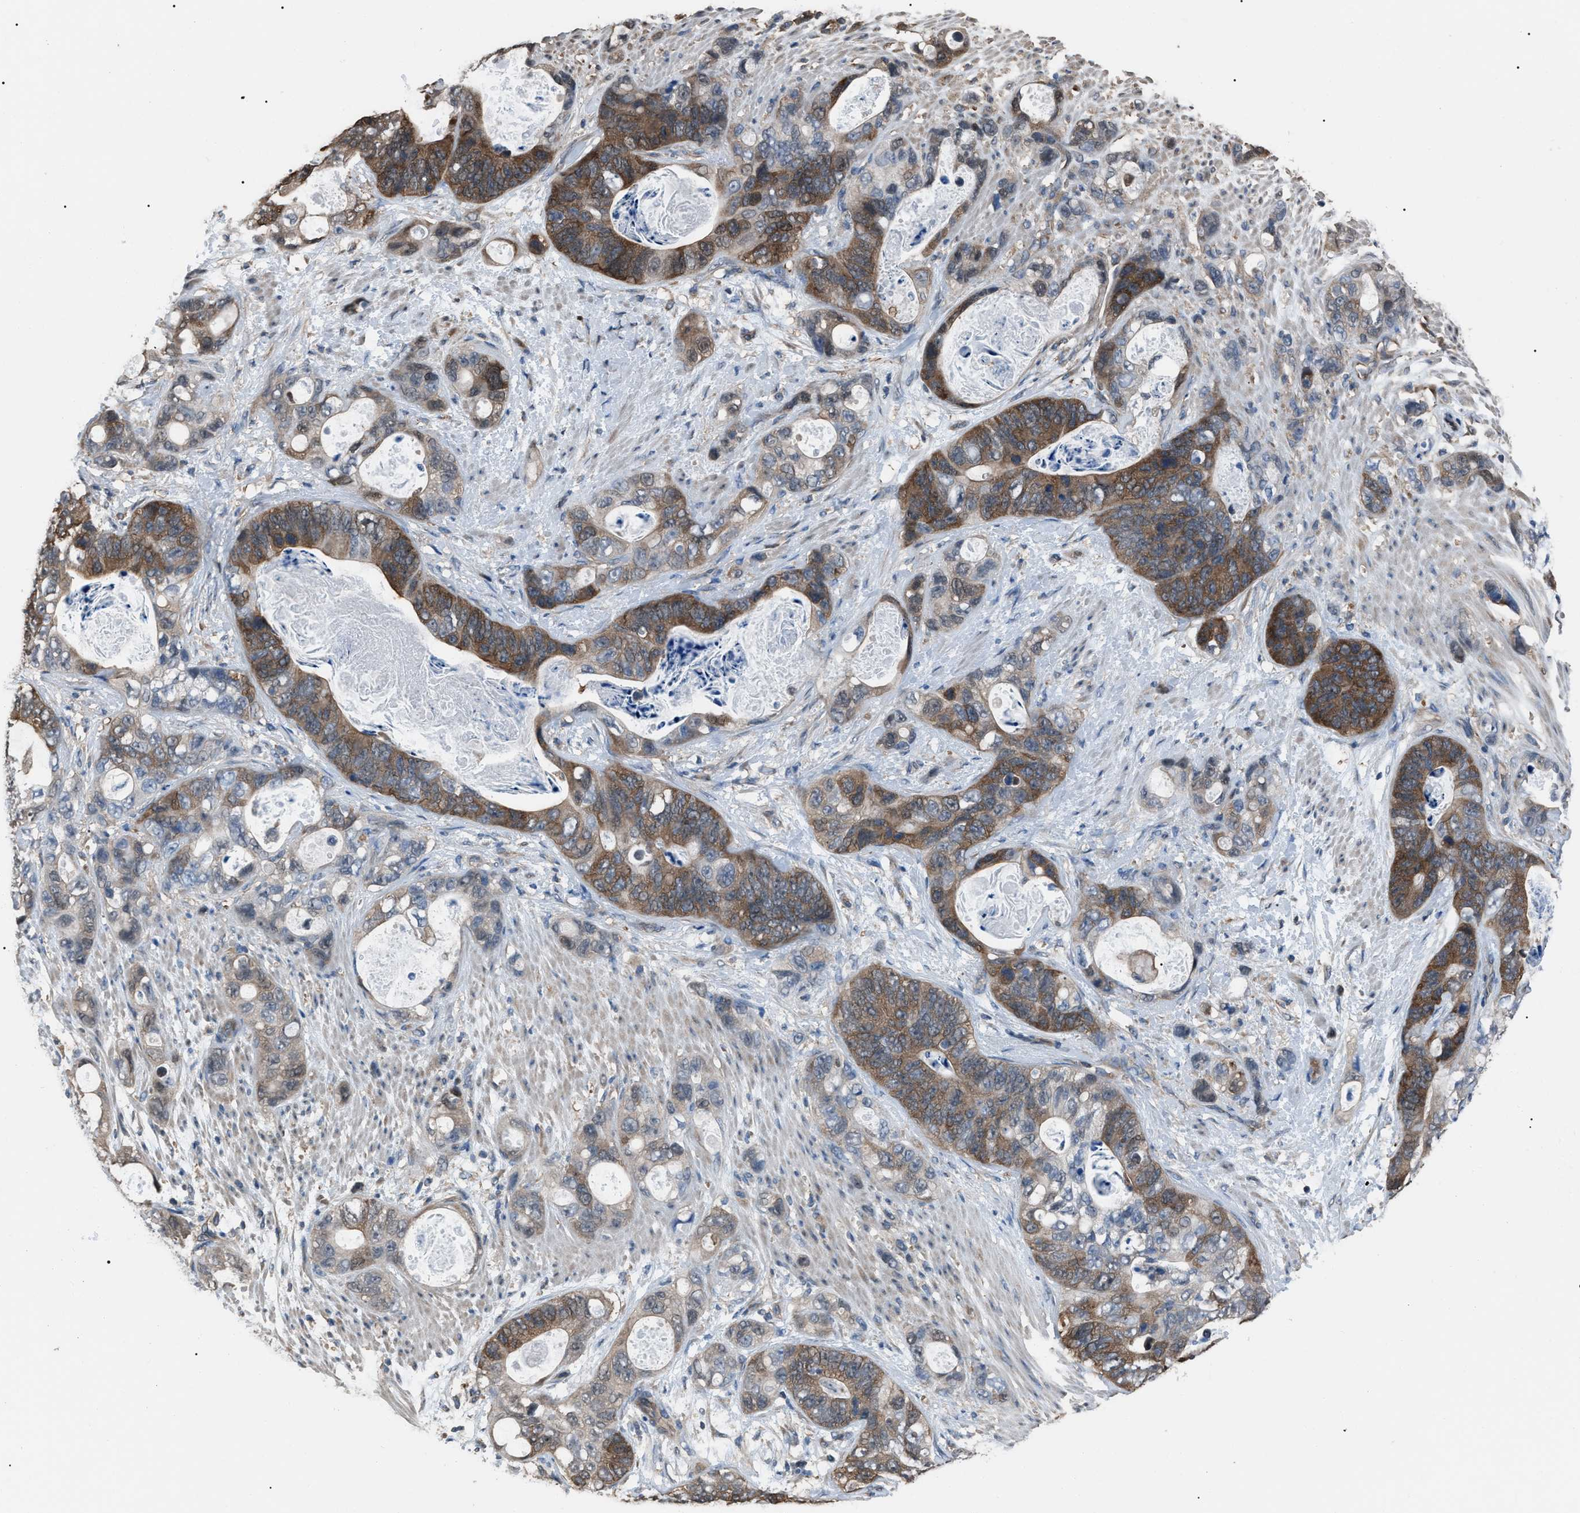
{"staining": {"intensity": "moderate", "quantity": ">75%", "location": "cytoplasmic/membranous"}, "tissue": "stomach cancer", "cell_type": "Tumor cells", "image_type": "cancer", "snomed": [{"axis": "morphology", "description": "Normal tissue, NOS"}, {"axis": "morphology", "description": "Adenocarcinoma, NOS"}, {"axis": "topography", "description": "Stomach"}], "caption": "Immunohistochemical staining of human stomach cancer demonstrates moderate cytoplasmic/membranous protein positivity in approximately >75% of tumor cells. The staining was performed using DAB, with brown indicating positive protein expression. Nuclei are stained blue with hematoxylin.", "gene": "PDCD5", "patient": {"sex": "female", "age": 89}}